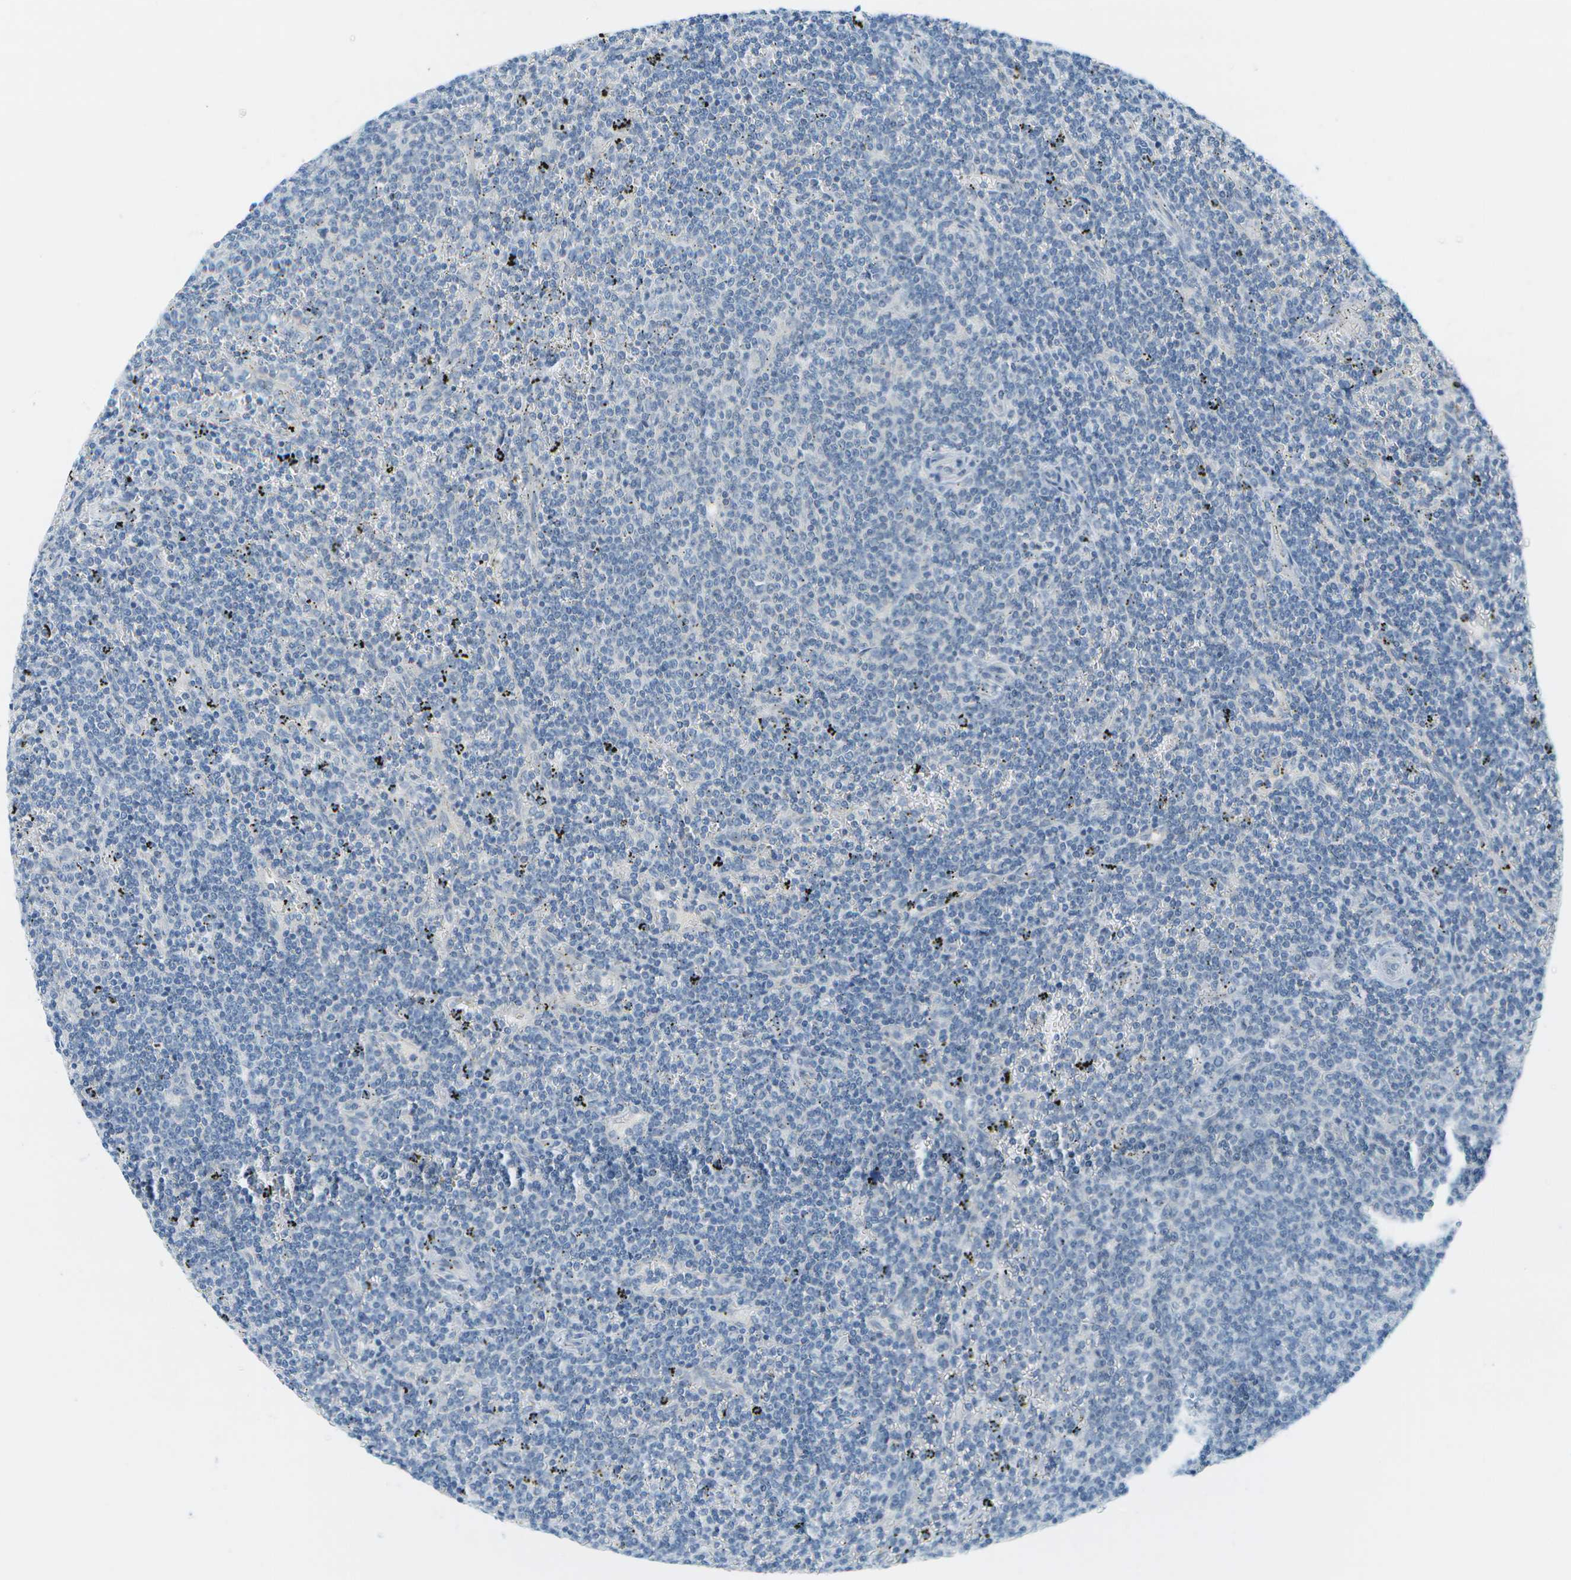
{"staining": {"intensity": "negative", "quantity": "none", "location": "none"}, "tissue": "lymphoma", "cell_type": "Tumor cells", "image_type": "cancer", "snomed": [{"axis": "morphology", "description": "Malignant lymphoma, non-Hodgkin's type, Low grade"}, {"axis": "topography", "description": "Spleen"}], "caption": "The immunohistochemistry histopathology image has no significant positivity in tumor cells of lymphoma tissue.", "gene": "SMYD5", "patient": {"sex": "female", "age": 50}}